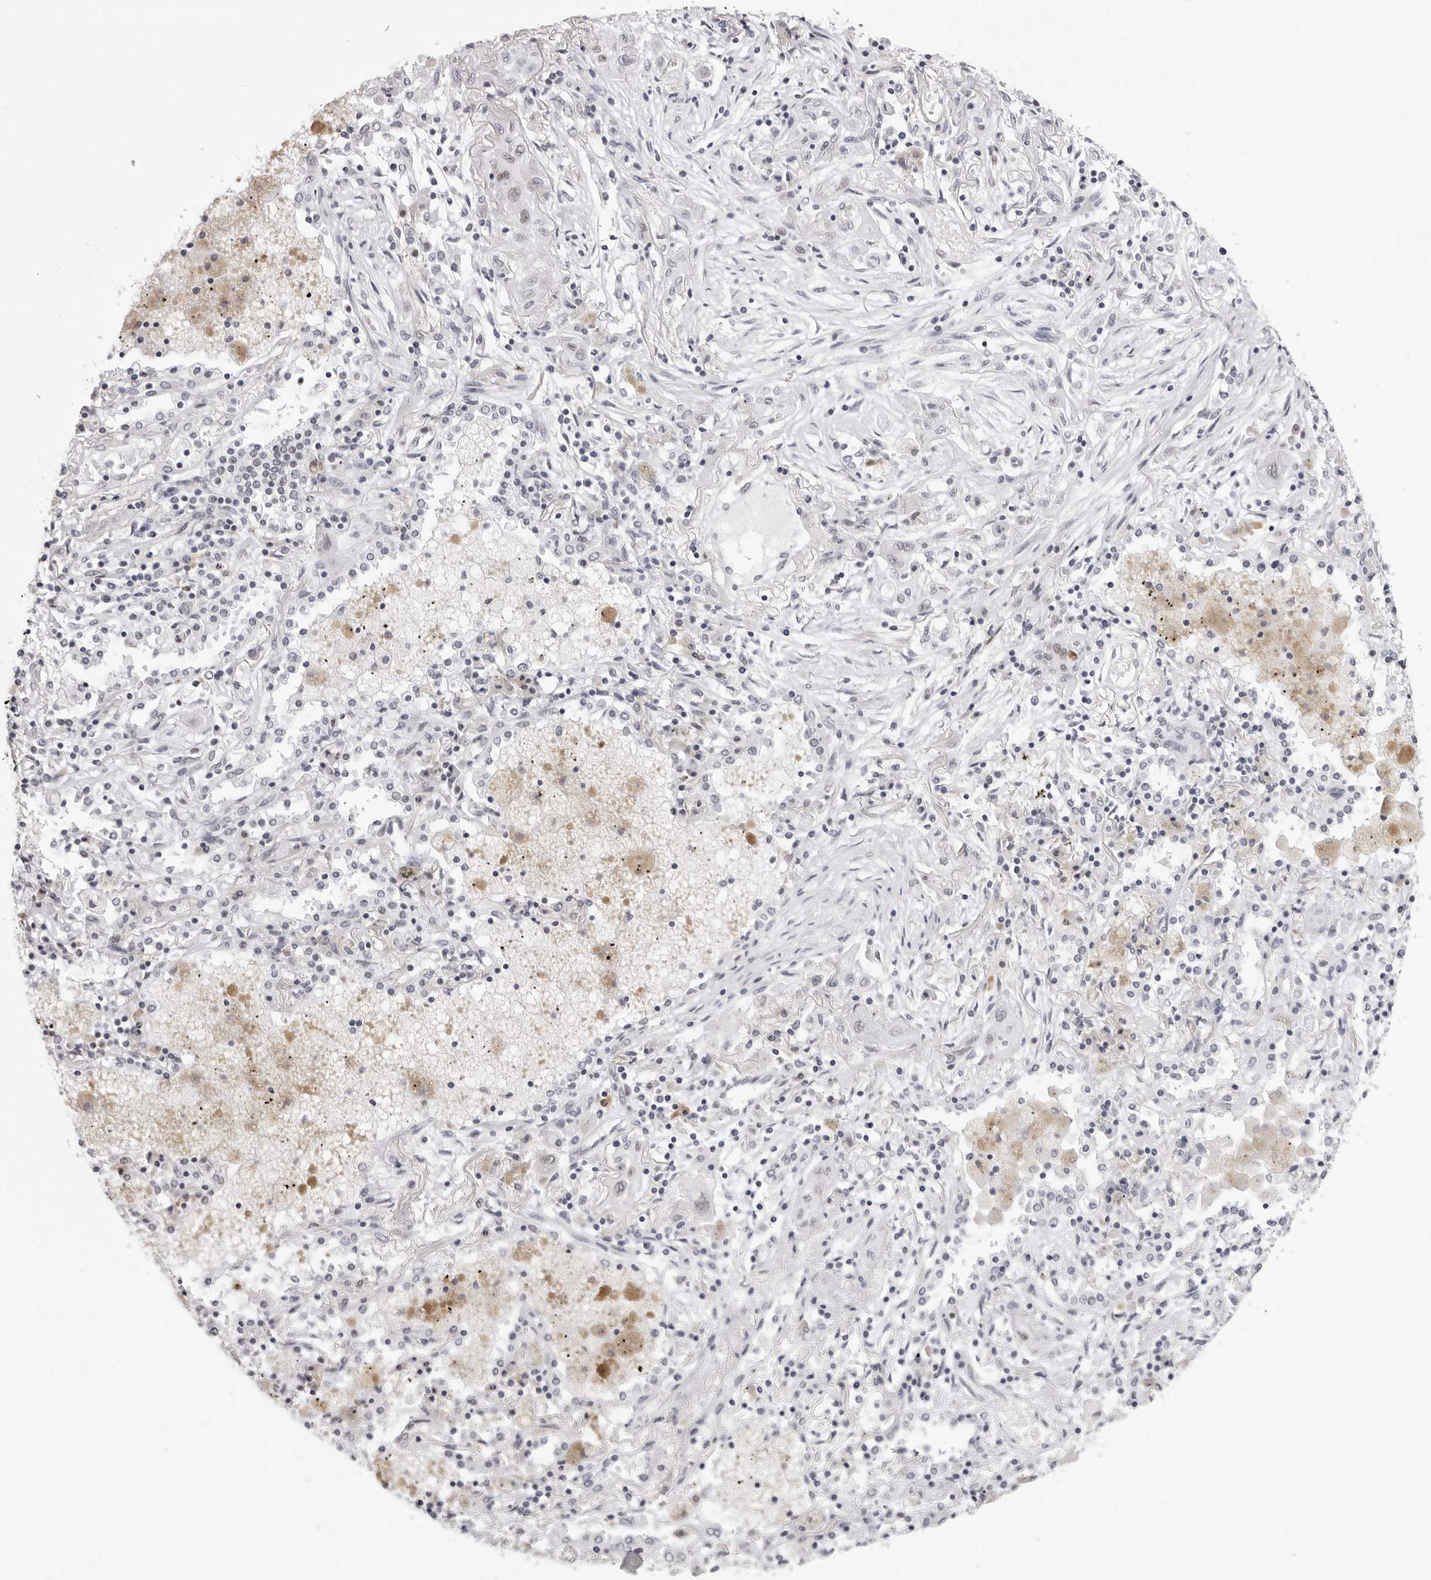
{"staining": {"intensity": "negative", "quantity": "none", "location": "none"}, "tissue": "lung cancer", "cell_type": "Tumor cells", "image_type": "cancer", "snomed": [{"axis": "morphology", "description": "Squamous cell carcinoma, NOS"}, {"axis": "topography", "description": "Lung"}], "caption": "High power microscopy photomicrograph of an immunohistochemistry micrograph of lung cancer, revealing no significant expression in tumor cells.", "gene": "MAFK", "patient": {"sex": "female", "age": 47}}